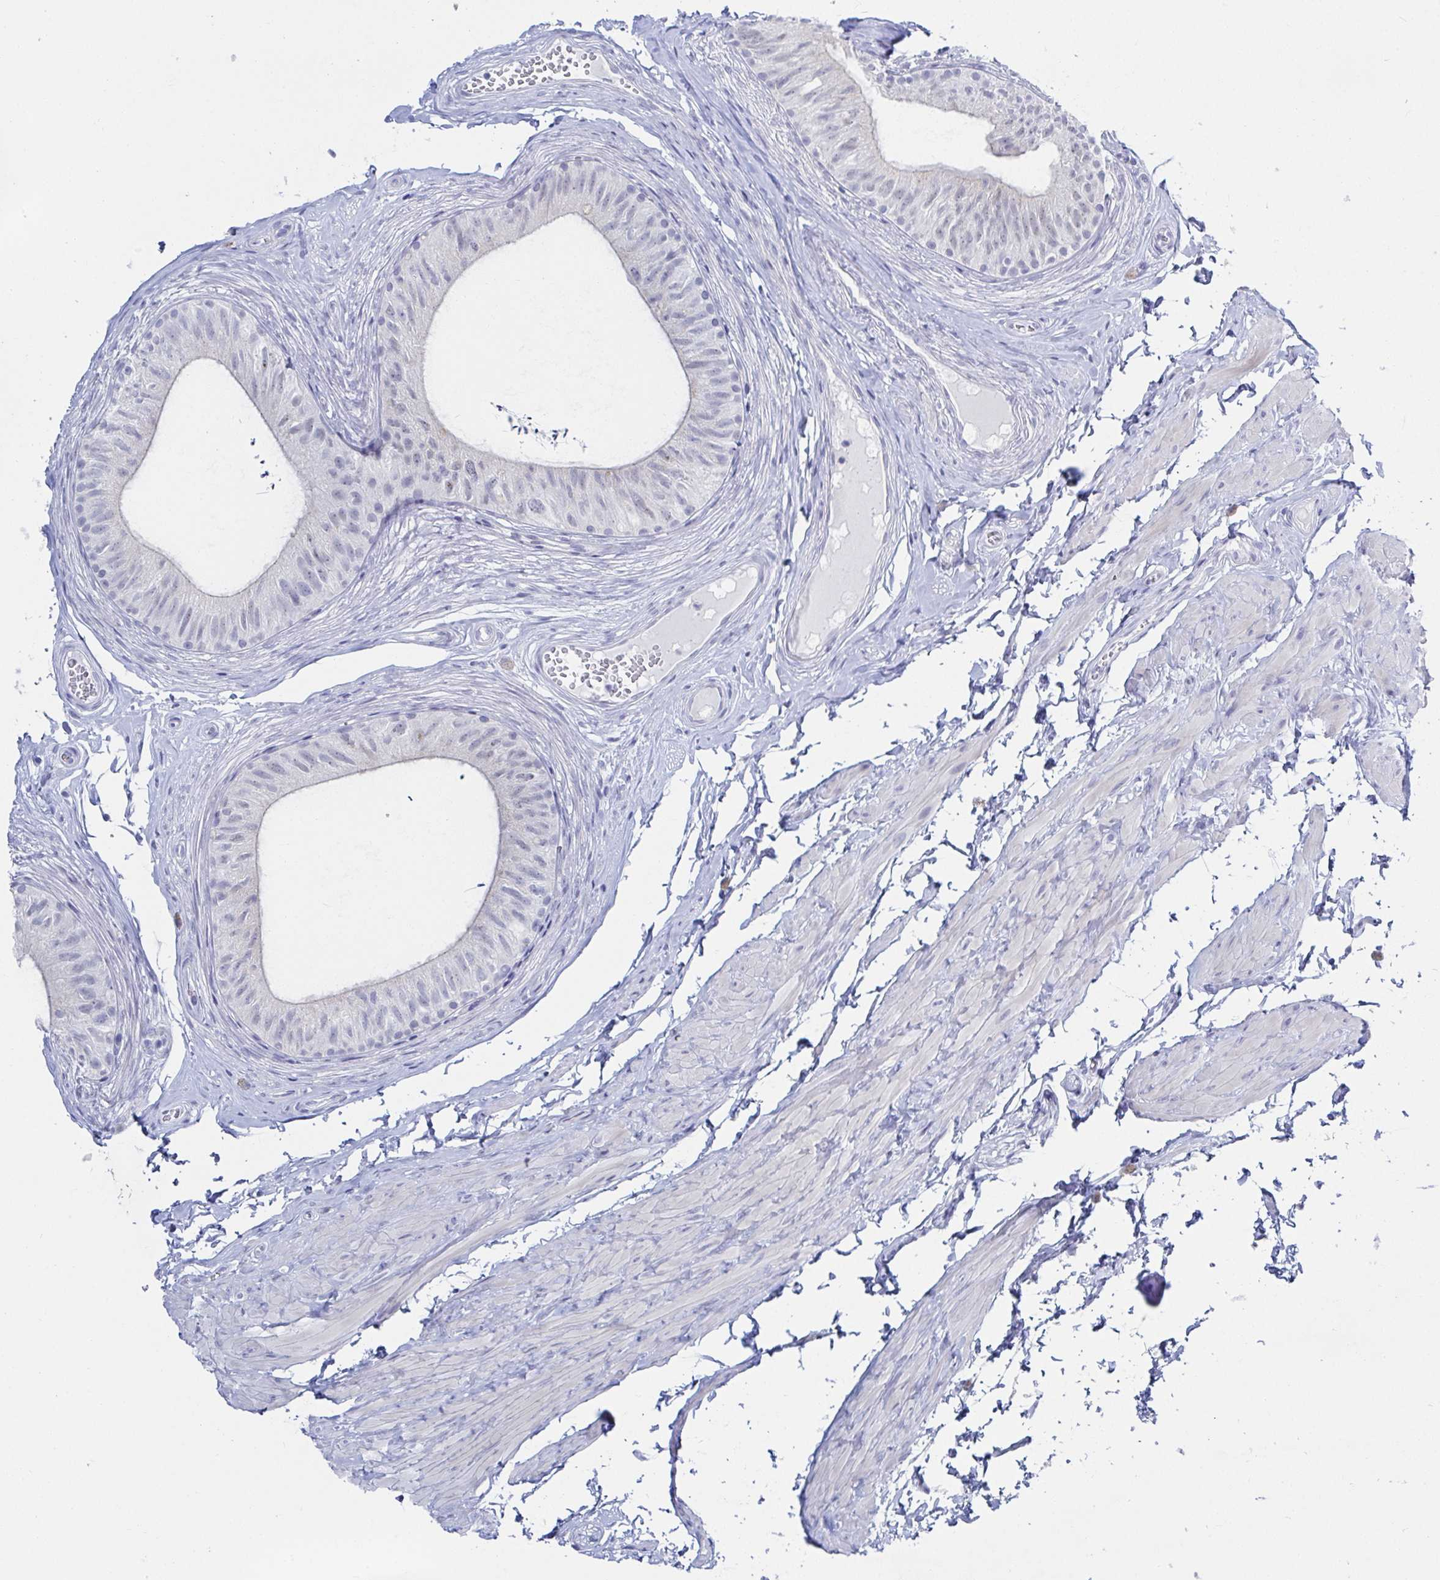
{"staining": {"intensity": "weak", "quantity": "<25%", "location": "cytoplasmic/membranous"}, "tissue": "epididymis", "cell_type": "Glandular cells", "image_type": "normal", "snomed": [{"axis": "morphology", "description": "Normal tissue, NOS"}, {"axis": "topography", "description": "Epididymis, spermatic cord, NOS"}, {"axis": "topography", "description": "Epididymis"}, {"axis": "topography", "description": "Peripheral nerve tissue"}], "caption": "Glandular cells are negative for protein expression in unremarkable human epididymis. (Stains: DAB (3,3'-diaminobenzidine) IHC with hematoxylin counter stain, Microscopy: brightfield microscopy at high magnification).", "gene": "OR10K1", "patient": {"sex": "male", "age": 29}}